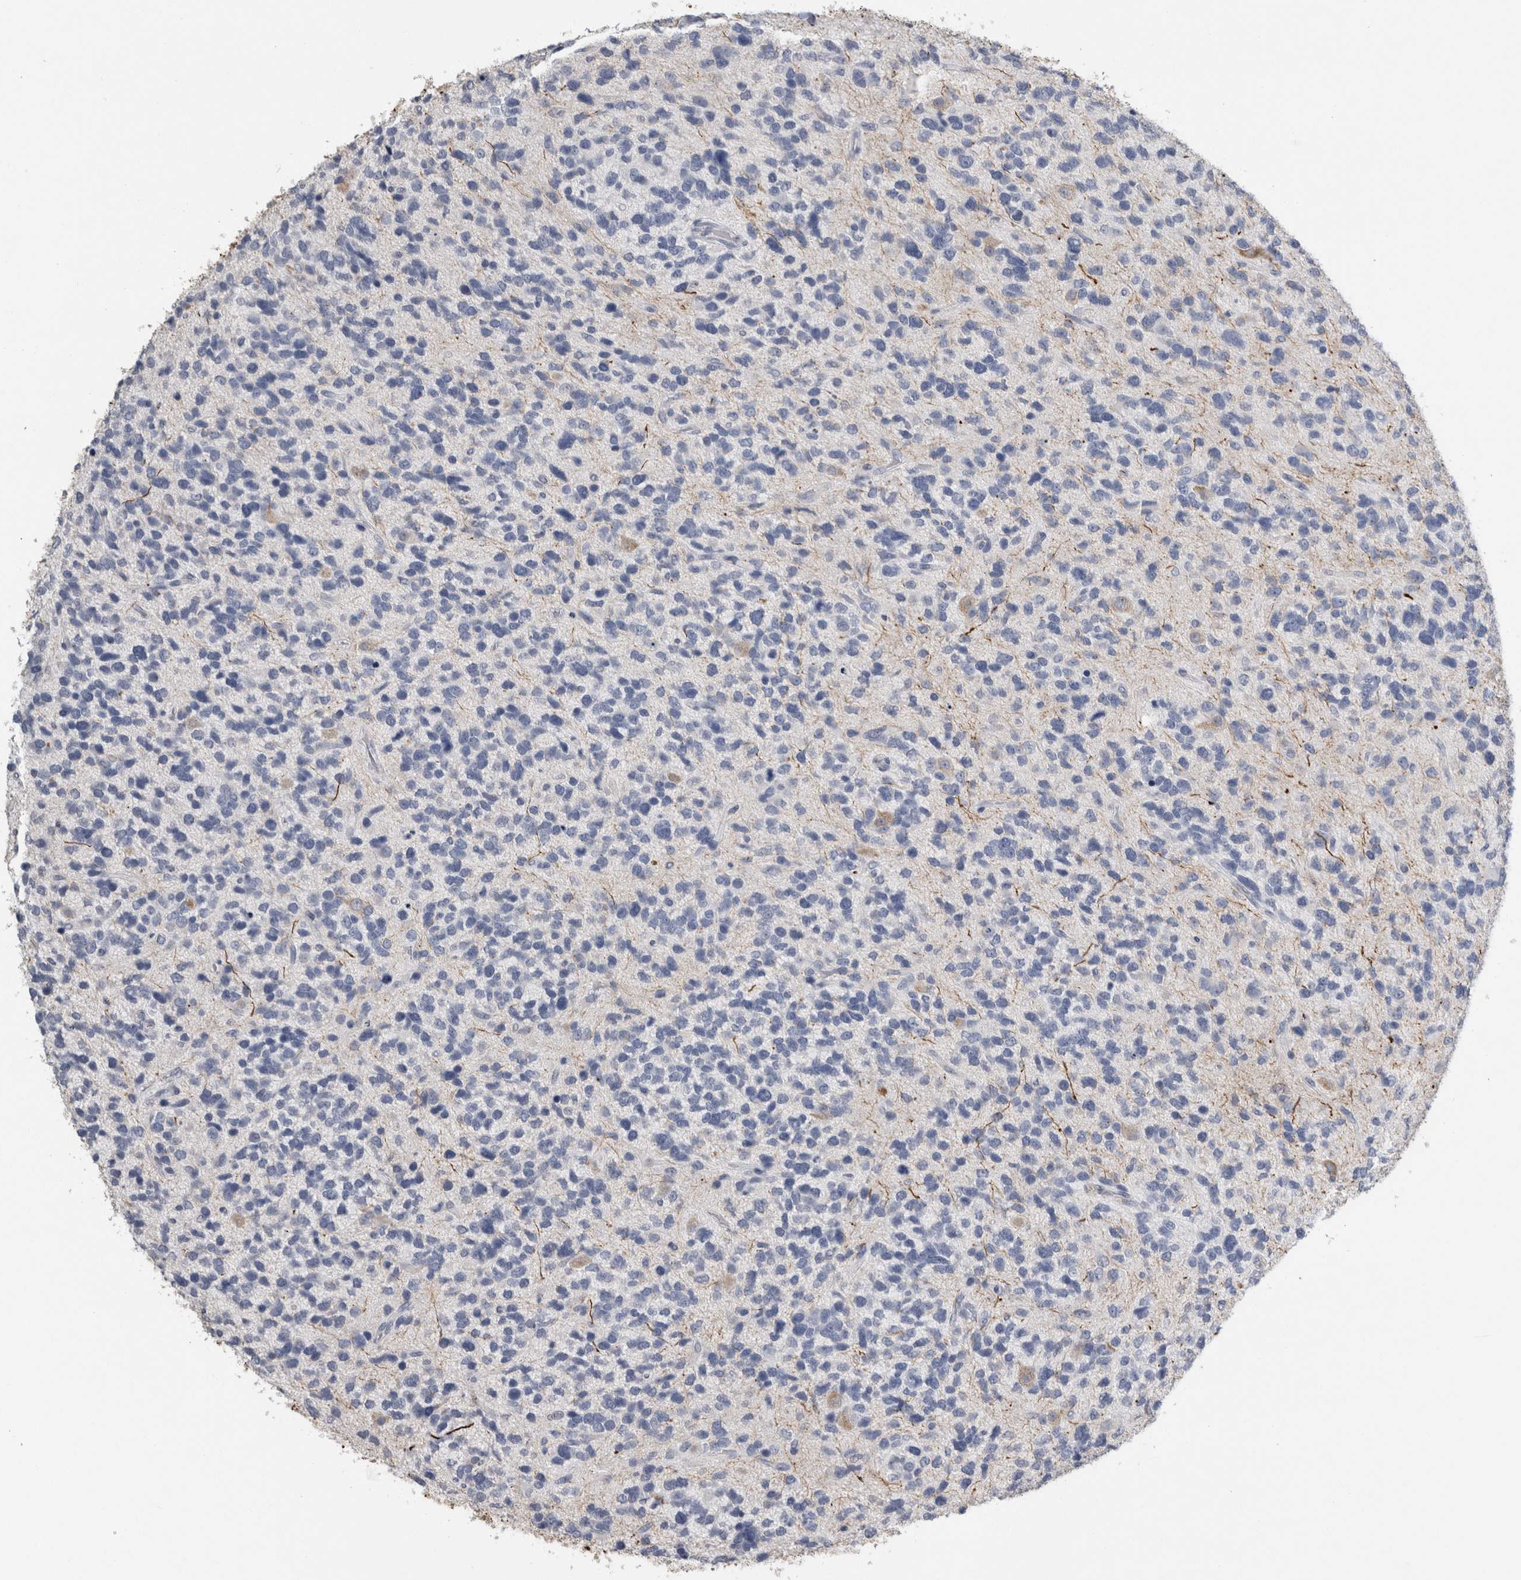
{"staining": {"intensity": "negative", "quantity": "none", "location": "none"}, "tissue": "glioma", "cell_type": "Tumor cells", "image_type": "cancer", "snomed": [{"axis": "morphology", "description": "Glioma, malignant, High grade"}, {"axis": "topography", "description": "Brain"}], "caption": "IHC micrograph of human glioma stained for a protein (brown), which exhibits no positivity in tumor cells. (Immunohistochemistry, brightfield microscopy, high magnification).", "gene": "NEFM", "patient": {"sex": "female", "age": 58}}